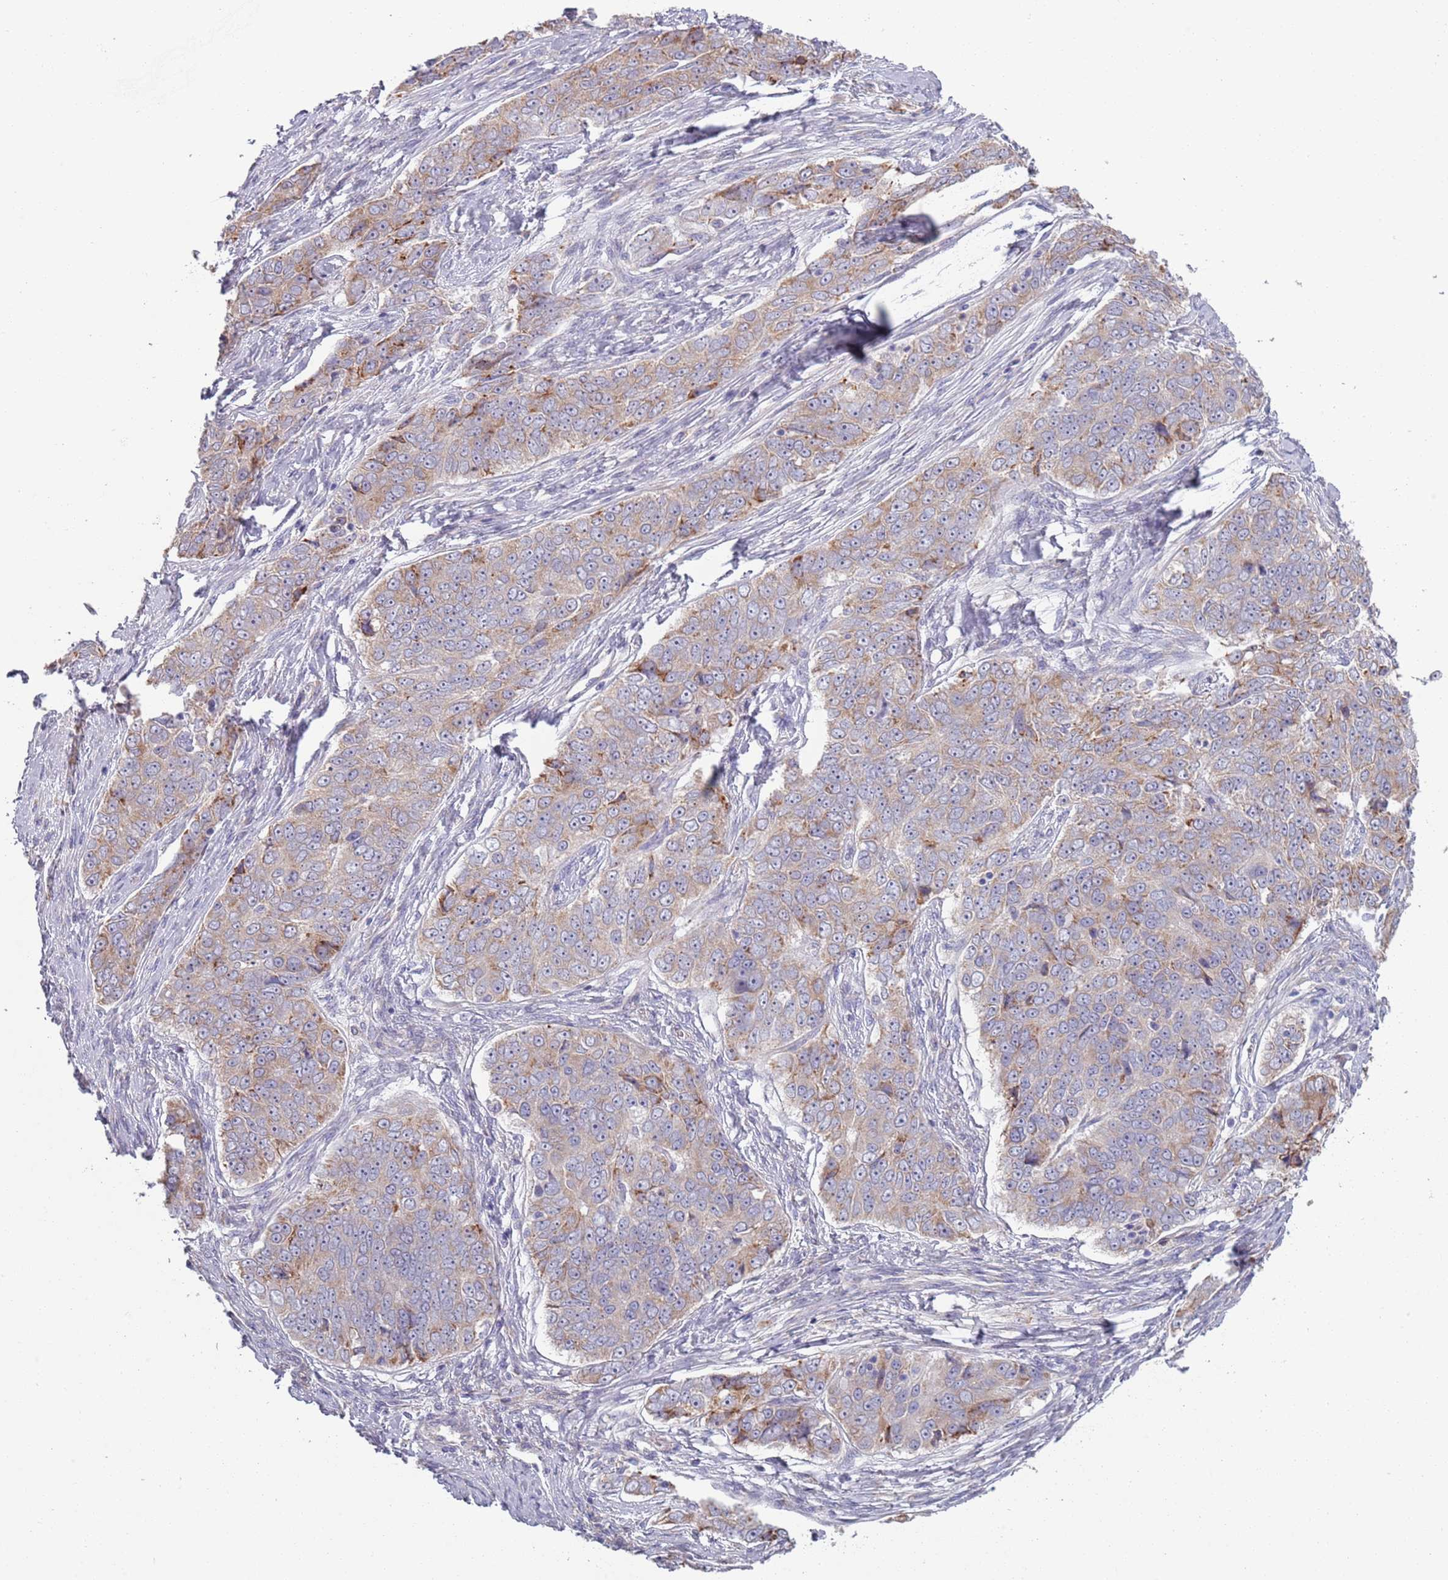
{"staining": {"intensity": "moderate", "quantity": "<25%", "location": "cytoplasmic/membranous"}, "tissue": "ovarian cancer", "cell_type": "Tumor cells", "image_type": "cancer", "snomed": [{"axis": "morphology", "description": "Carcinoma, endometroid"}, {"axis": "topography", "description": "Ovary"}], "caption": "Moderate cytoplasmic/membranous positivity for a protein is present in approximately <25% of tumor cells of ovarian cancer using immunohistochemistry.", "gene": "LTB", "patient": {"sex": "female", "age": 51}}